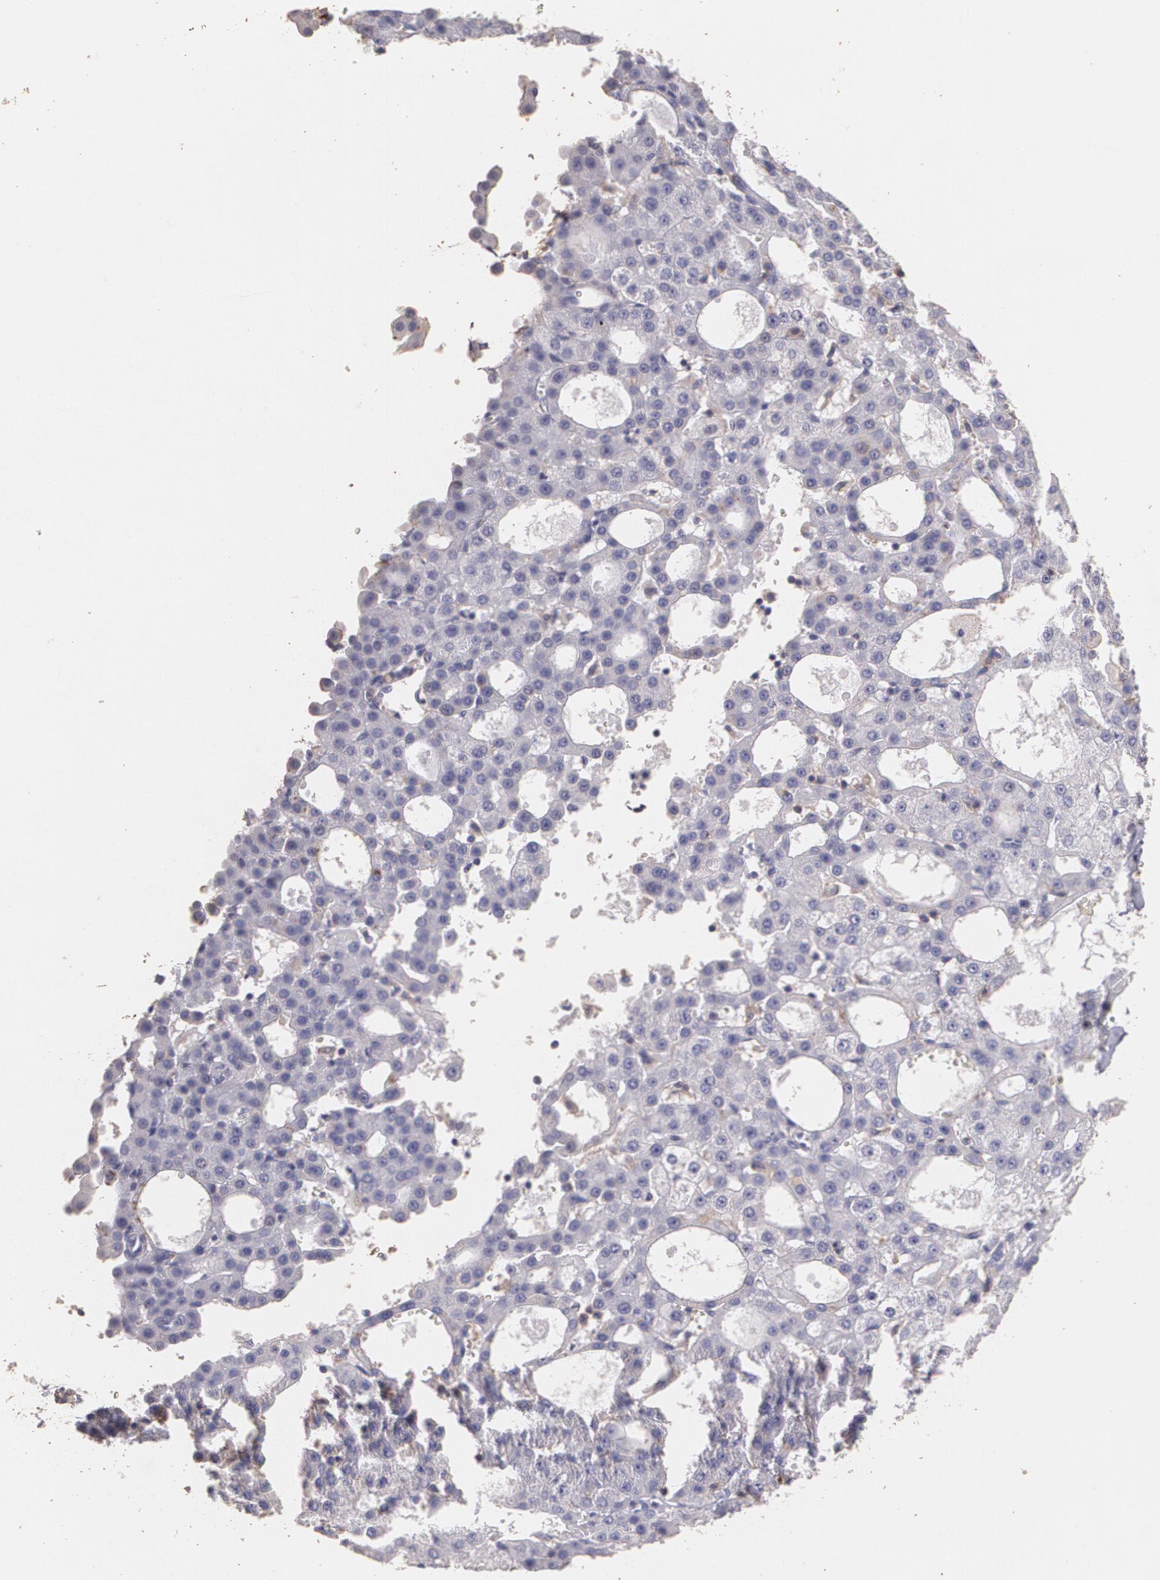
{"staining": {"intensity": "negative", "quantity": "none", "location": "none"}, "tissue": "liver cancer", "cell_type": "Tumor cells", "image_type": "cancer", "snomed": [{"axis": "morphology", "description": "Carcinoma, Hepatocellular, NOS"}, {"axis": "topography", "description": "Liver"}], "caption": "Tumor cells show no significant expression in liver hepatocellular carcinoma.", "gene": "TGFBR1", "patient": {"sex": "male", "age": 47}}